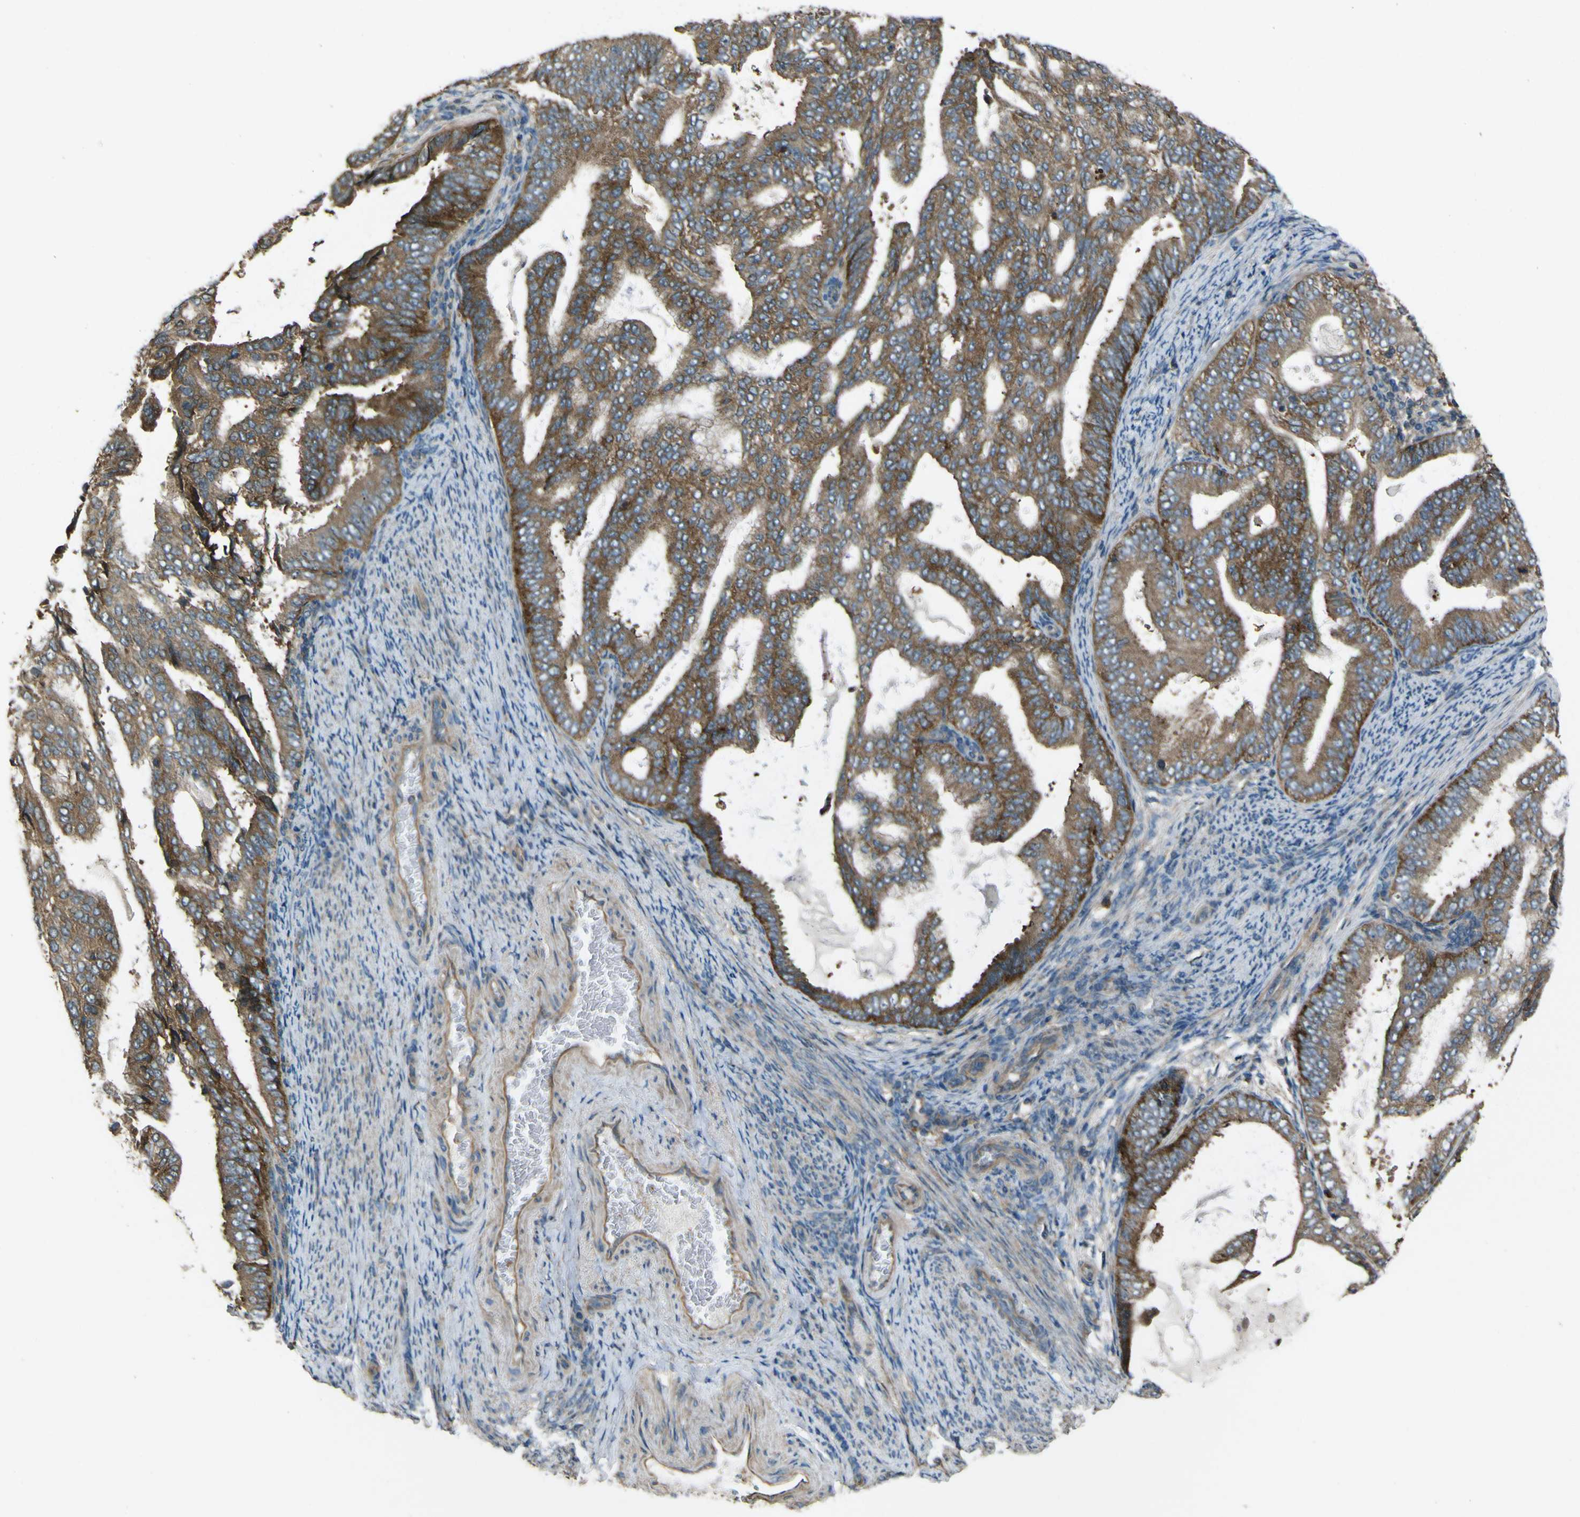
{"staining": {"intensity": "moderate", "quantity": ">75%", "location": "cytoplasmic/membranous"}, "tissue": "endometrial cancer", "cell_type": "Tumor cells", "image_type": "cancer", "snomed": [{"axis": "morphology", "description": "Adenocarcinoma, NOS"}, {"axis": "topography", "description": "Endometrium"}], "caption": "Brown immunohistochemical staining in human endometrial cancer exhibits moderate cytoplasmic/membranous staining in approximately >75% of tumor cells.", "gene": "NAALADL2", "patient": {"sex": "female", "age": 58}}